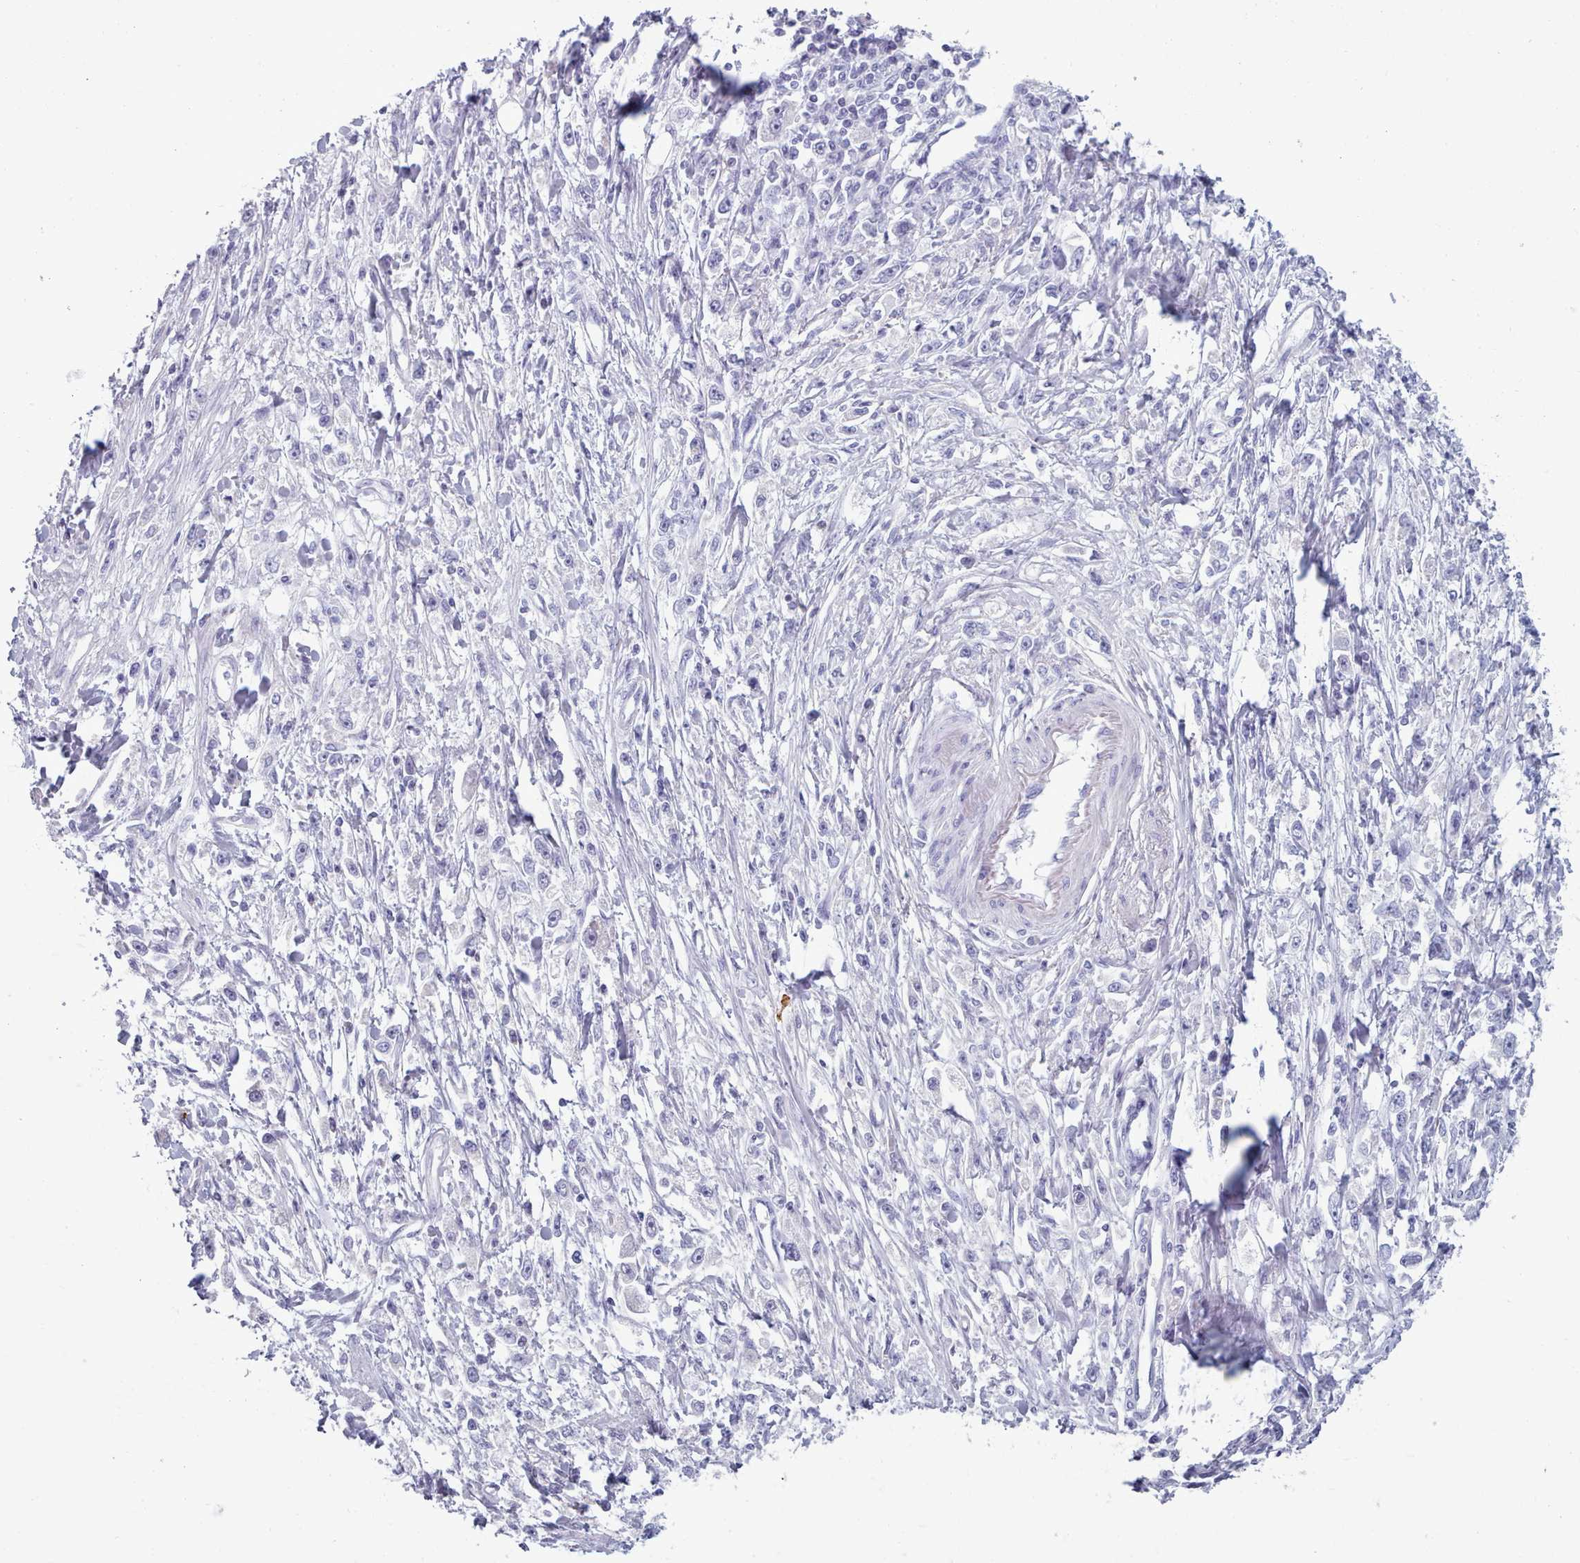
{"staining": {"intensity": "negative", "quantity": "none", "location": "none"}, "tissue": "stomach cancer", "cell_type": "Tumor cells", "image_type": "cancer", "snomed": [{"axis": "morphology", "description": "Adenocarcinoma, NOS"}, {"axis": "topography", "description": "Stomach"}], "caption": "This is a micrograph of IHC staining of stomach cancer, which shows no positivity in tumor cells.", "gene": "ZNF43", "patient": {"sex": "female", "age": 59}}